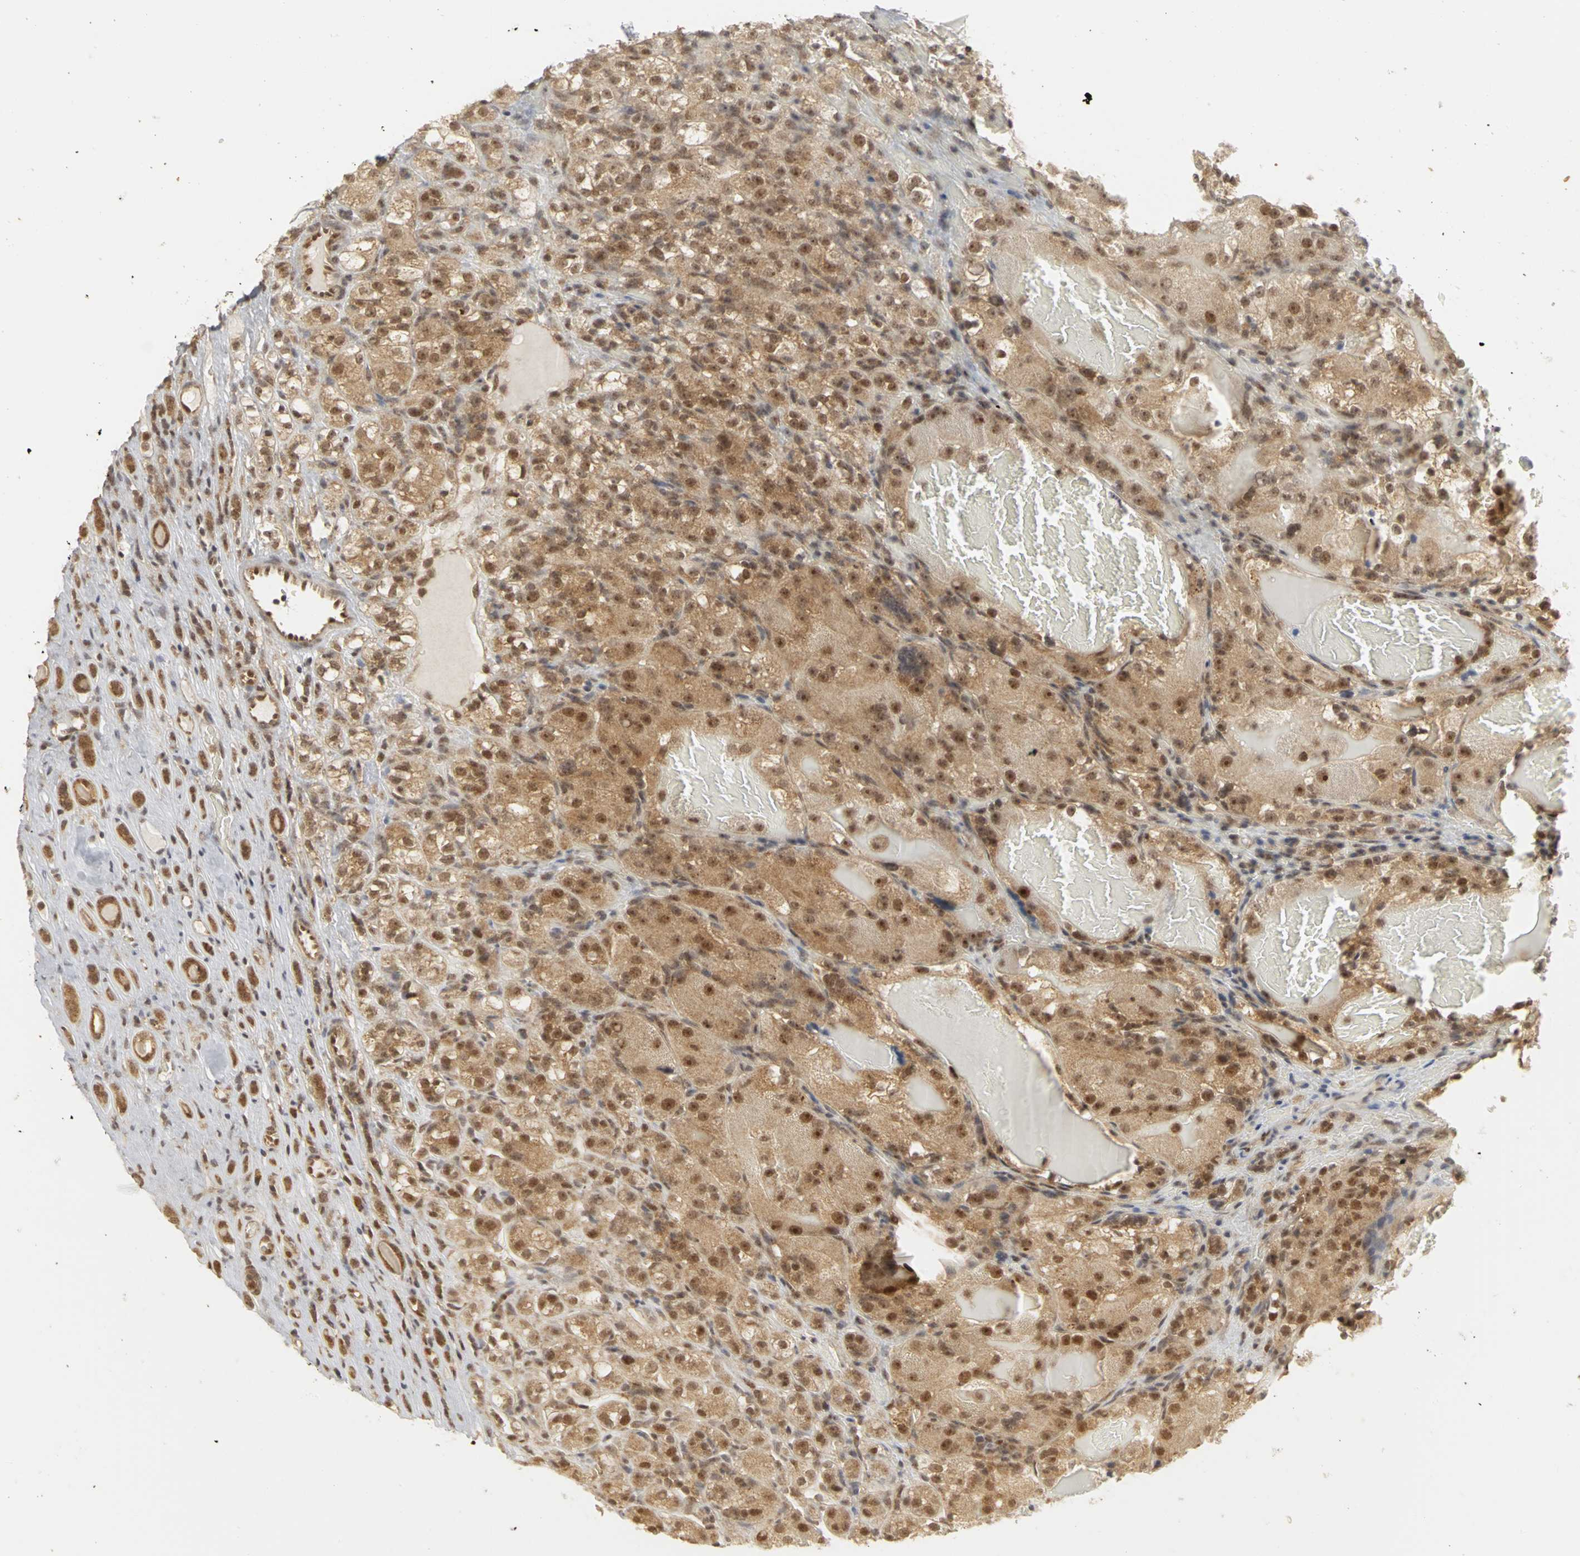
{"staining": {"intensity": "moderate", "quantity": ">75%", "location": "cytoplasmic/membranous,nuclear"}, "tissue": "renal cancer", "cell_type": "Tumor cells", "image_type": "cancer", "snomed": [{"axis": "morphology", "description": "Normal tissue, NOS"}, {"axis": "morphology", "description": "Adenocarcinoma, NOS"}, {"axis": "topography", "description": "Kidney"}], "caption": "Renal cancer tissue exhibits moderate cytoplasmic/membranous and nuclear expression in approximately >75% of tumor cells", "gene": "CSNK2B", "patient": {"sex": "male", "age": 61}}